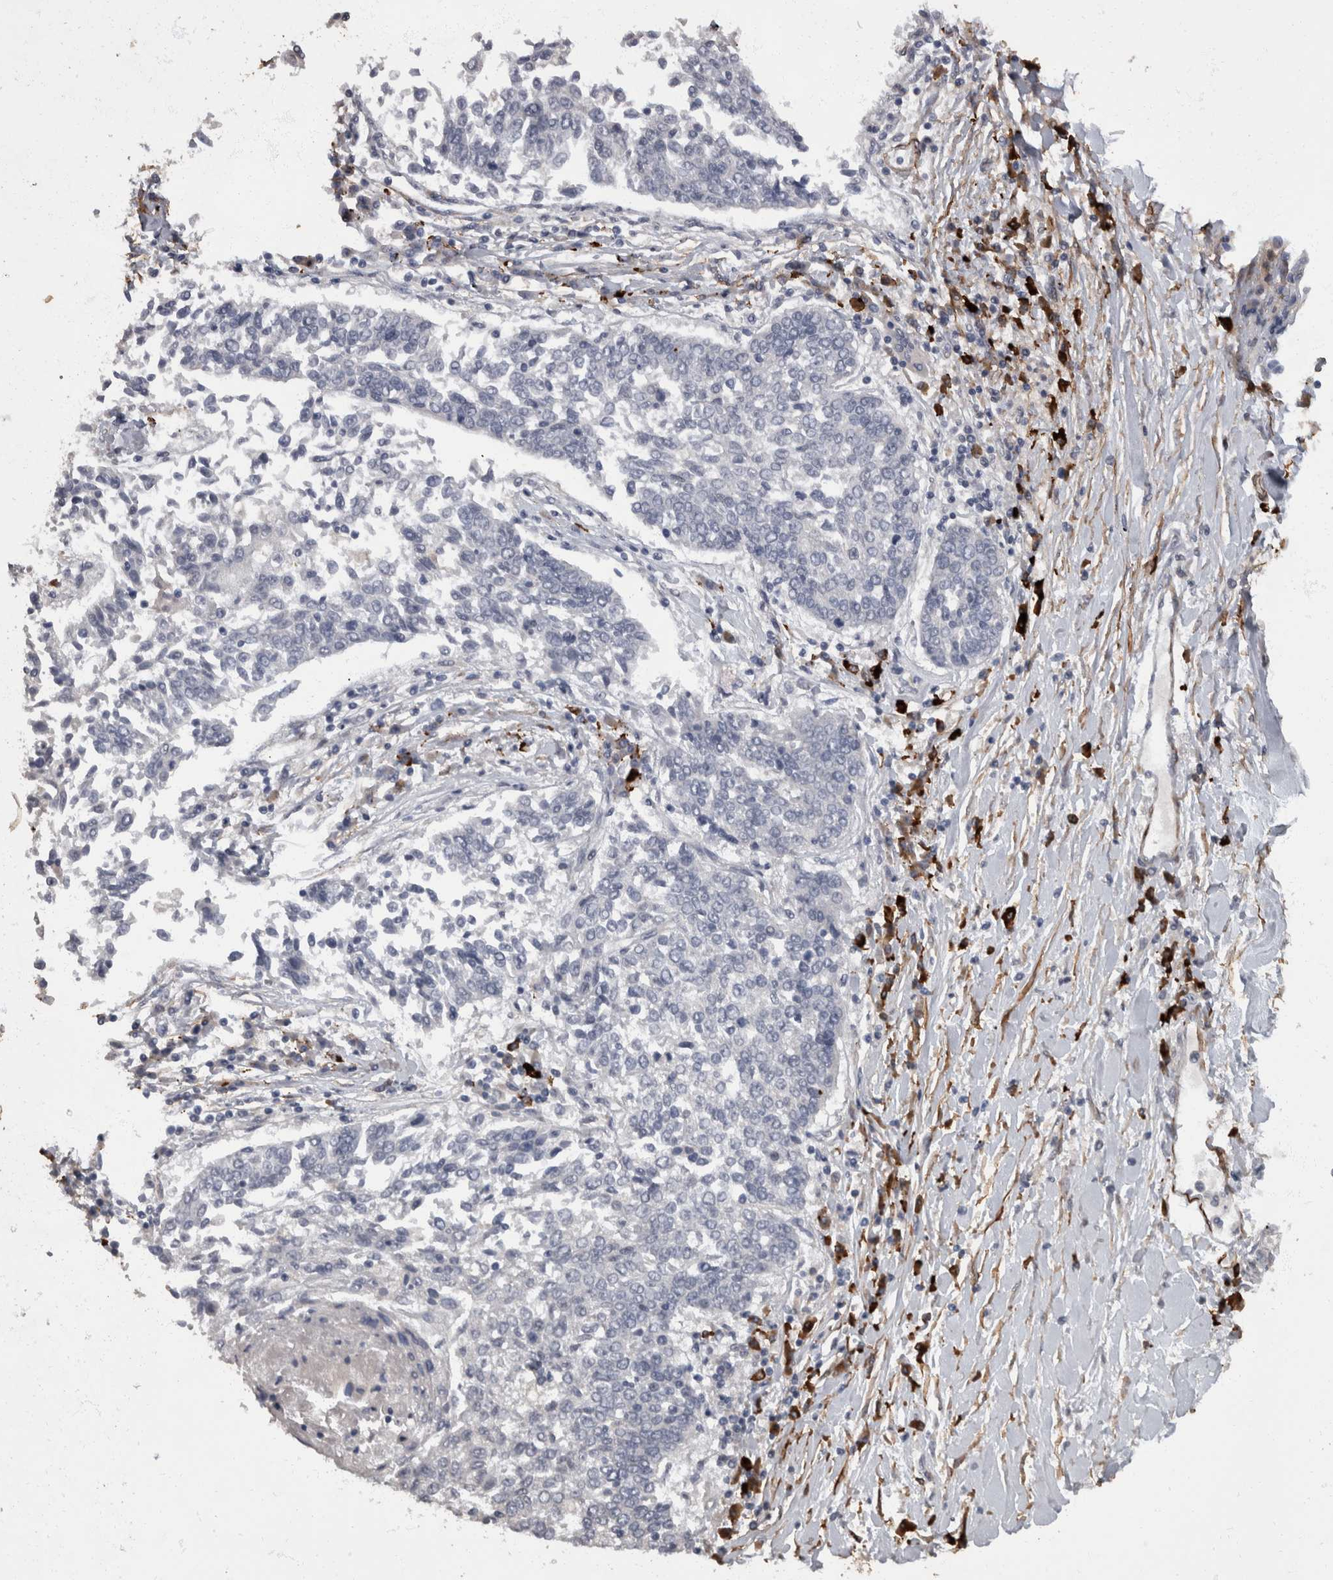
{"staining": {"intensity": "negative", "quantity": "none", "location": "none"}, "tissue": "lung cancer", "cell_type": "Tumor cells", "image_type": "cancer", "snomed": [{"axis": "morphology", "description": "Normal tissue, NOS"}, {"axis": "morphology", "description": "Squamous cell carcinoma, NOS"}, {"axis": "topography", "description": "Cartilage tissue"}, {"axis": "topography", "description": "Bronchus"}, {"axis": "topography", "description": "Lung"}, {"axis": "topography", "description": "Peripheral nerve tissue"}], "caption": "DAB immunohistochemical staining of human lung cancer exhibits no significant expression in tumor cells.", "gene": "MASTL", "patient": {"sex": "female", "age": 49}}